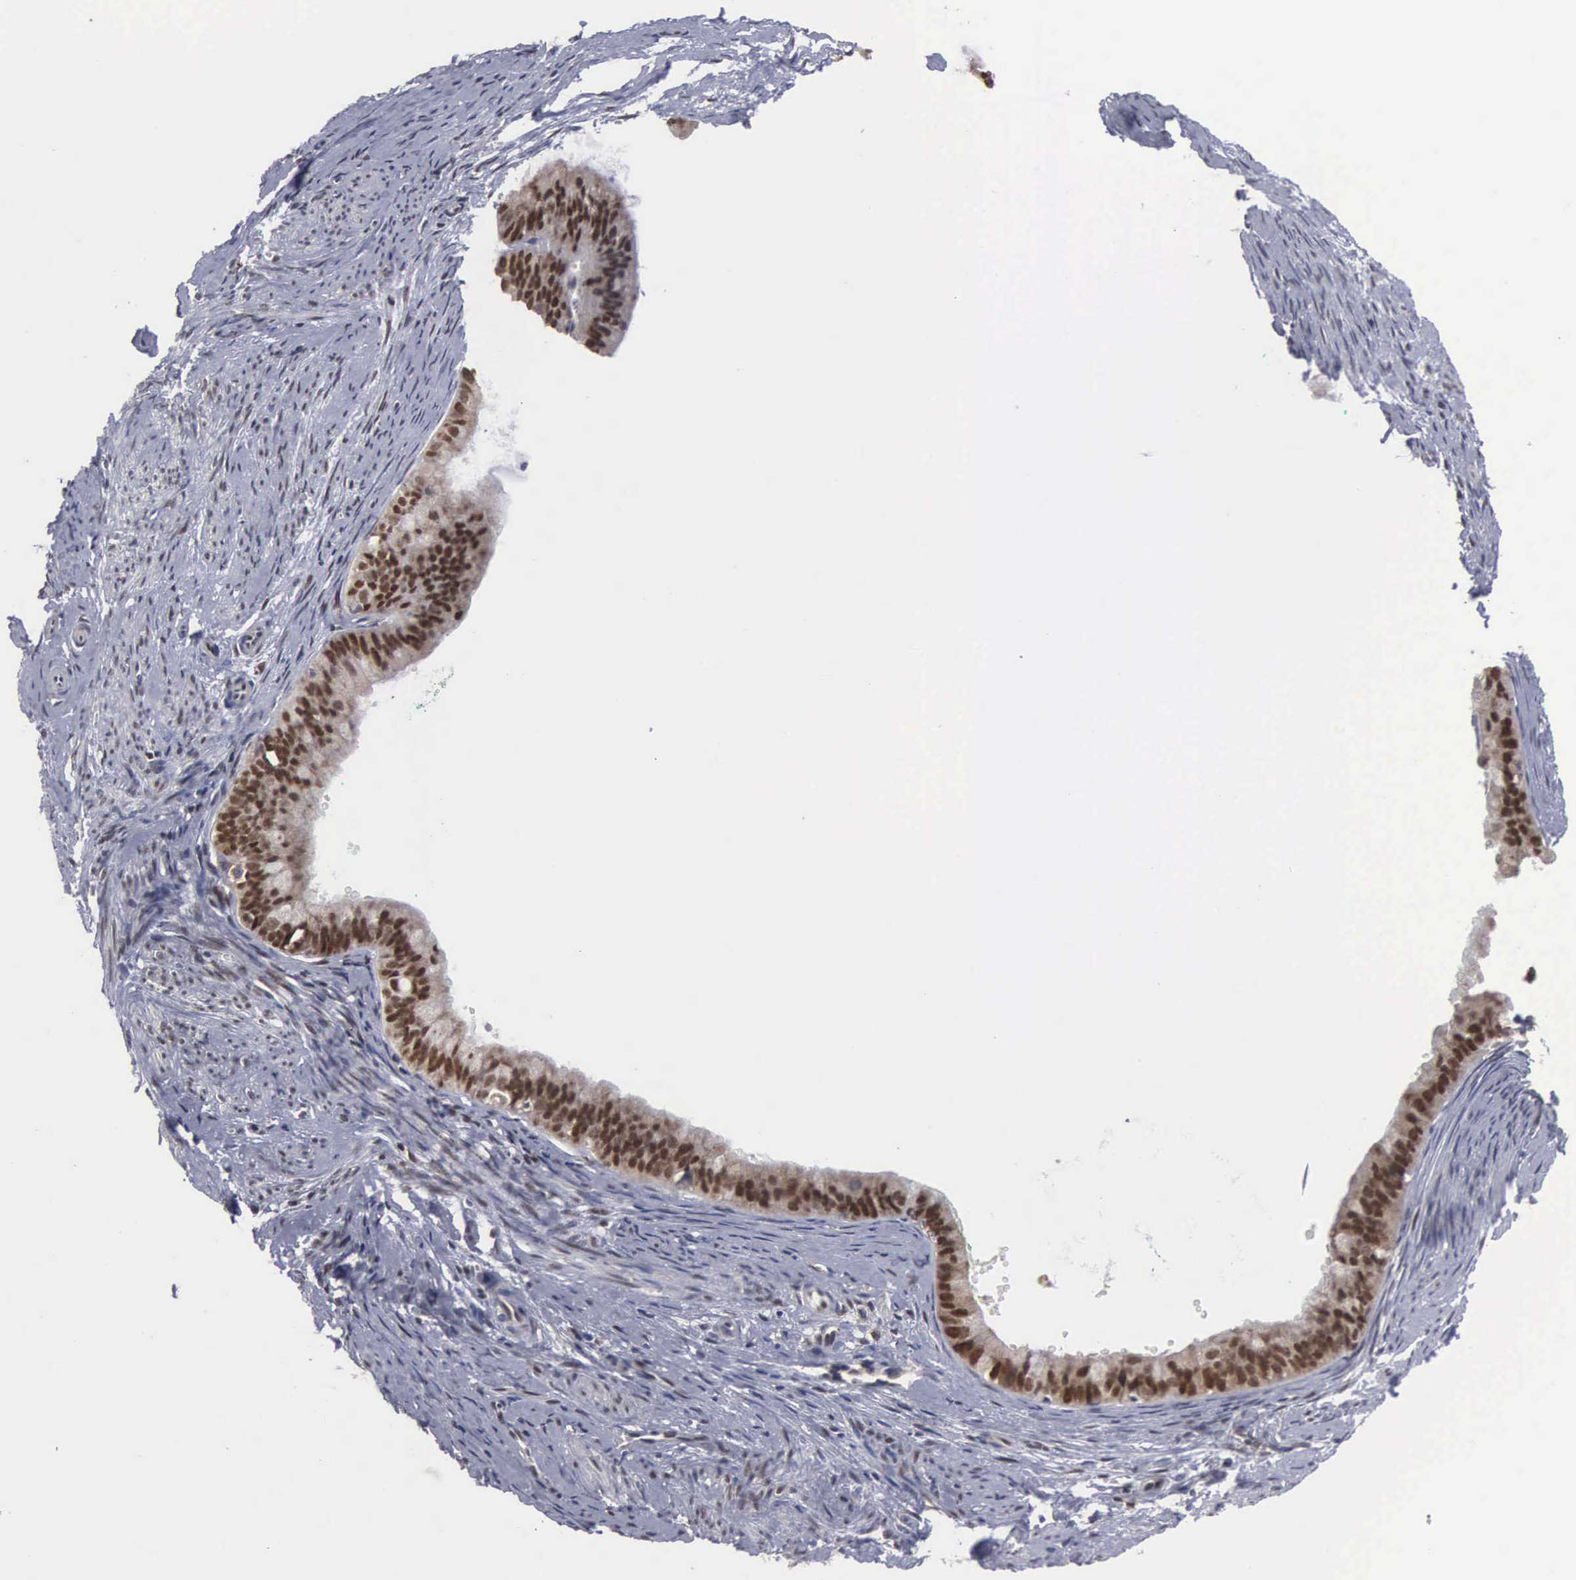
{"staining": {"intensity": "strong", "quantity": ">75%", "location": "nuclear"}, "tissue": "endometrial cancer", "cell_type": "Tumor cells", "image_type": "cancer", "snomed": [{"axis": "morphology", "description": "Adenocarcinoma, NOS"}, {"axis": "topography", "description": "Endometrium"}], "caption": "Immunohistochemical staining of adenocarcinoma (endometrial) demonstrates high levels of strong nuclear staining in about >75% of tumor cells.", "gene": "TRMT5", "patient": {"sex": "female", "age": 76}}